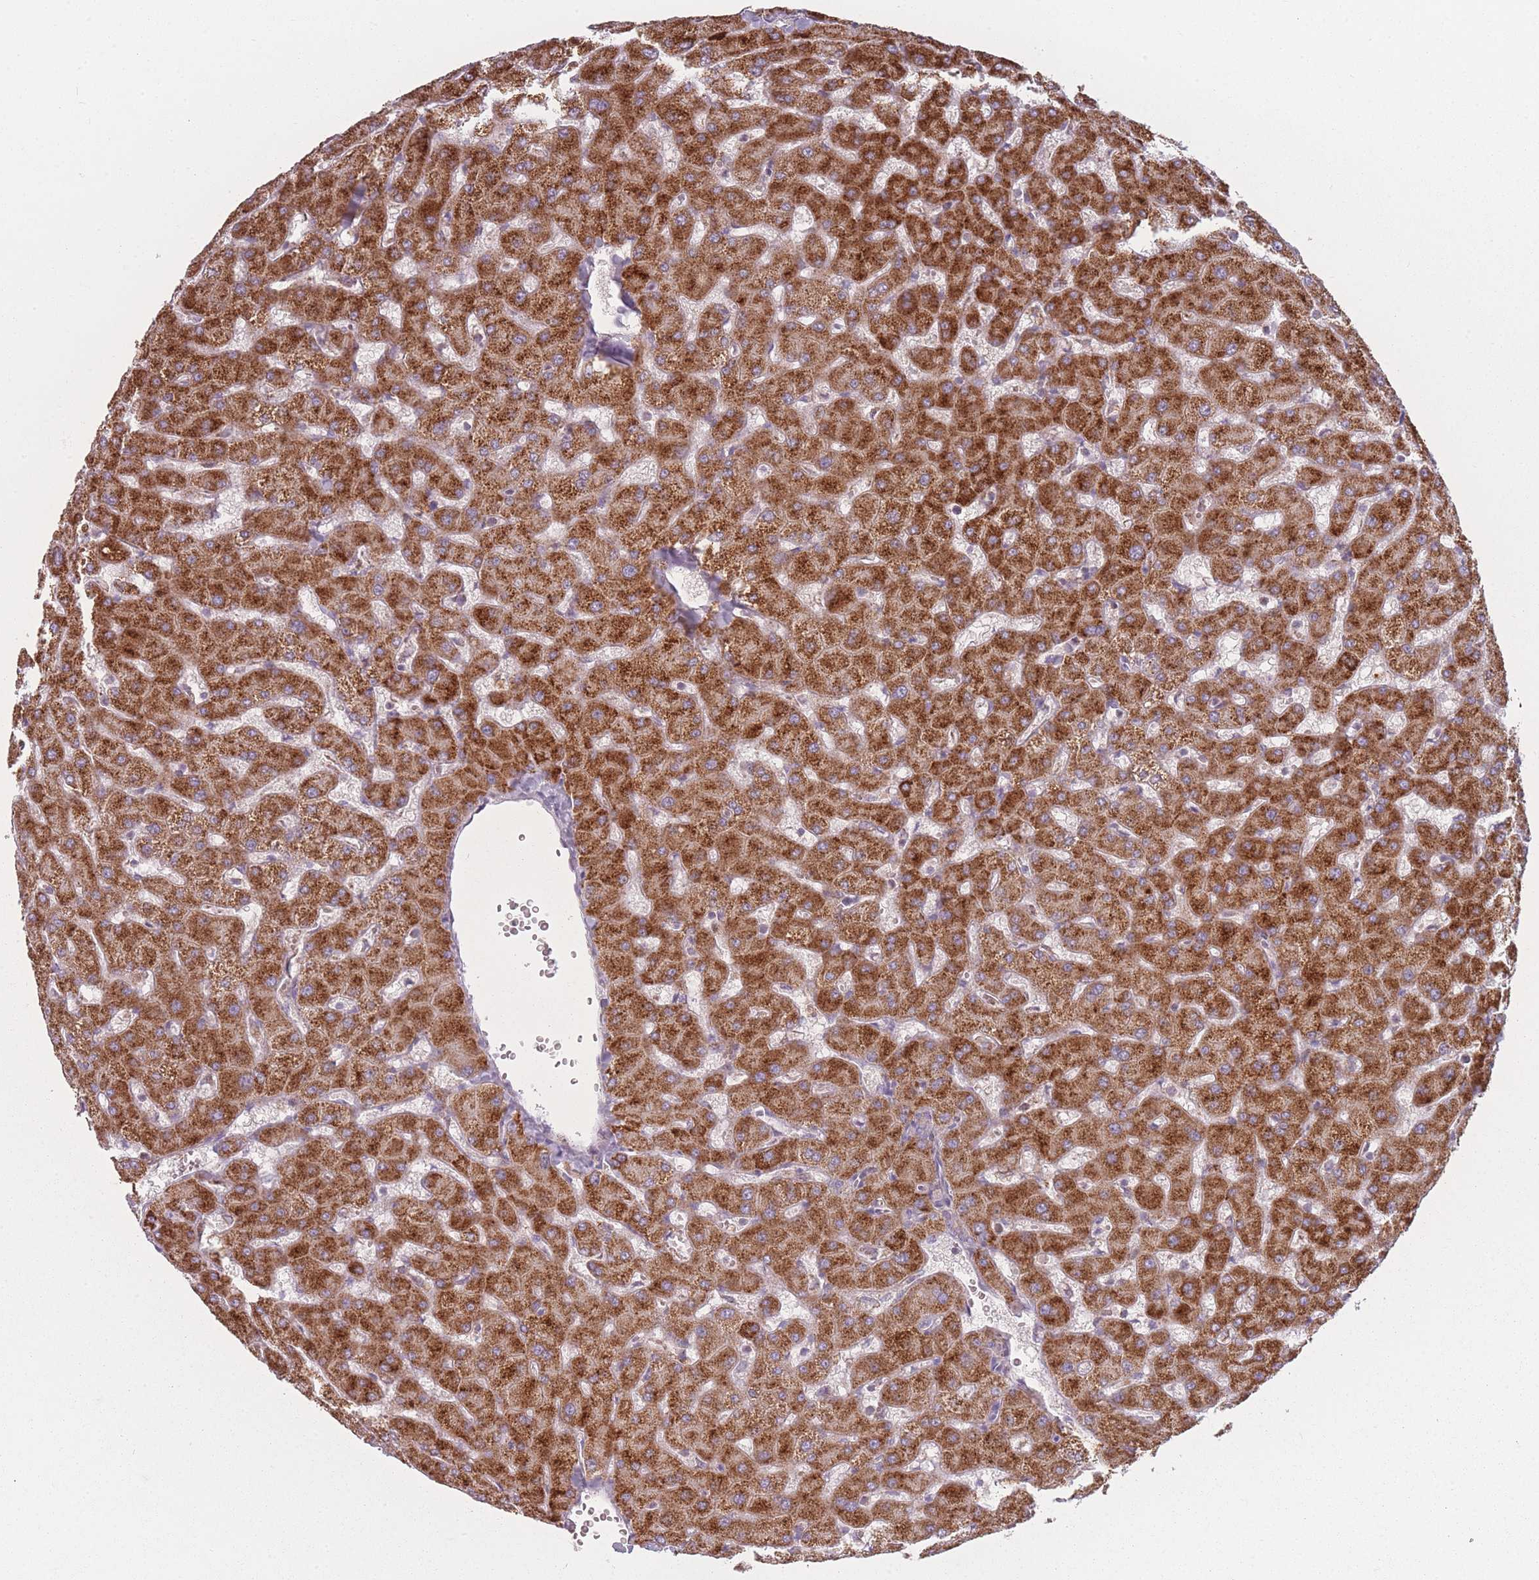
{"staining": {"intensity": "weak", "quantity": "<25%", "location": "cytoplasmic/membranous"}, "tissue": "liver", "cell_type": "Cholangiocytes", "image_type": "normal", "snomed": [{"axis": "morphology", "description": "Normal tissue, NOS"}, {"axis": "topography", "description": "Liver"}], "caption": "Liver was stained to show a protein in brown. There is no significant expression in cholangiocytes. Nuclei are stained in blue.", "gene": "PEX11B", "patient": {"sex": "female", "age": 63}}